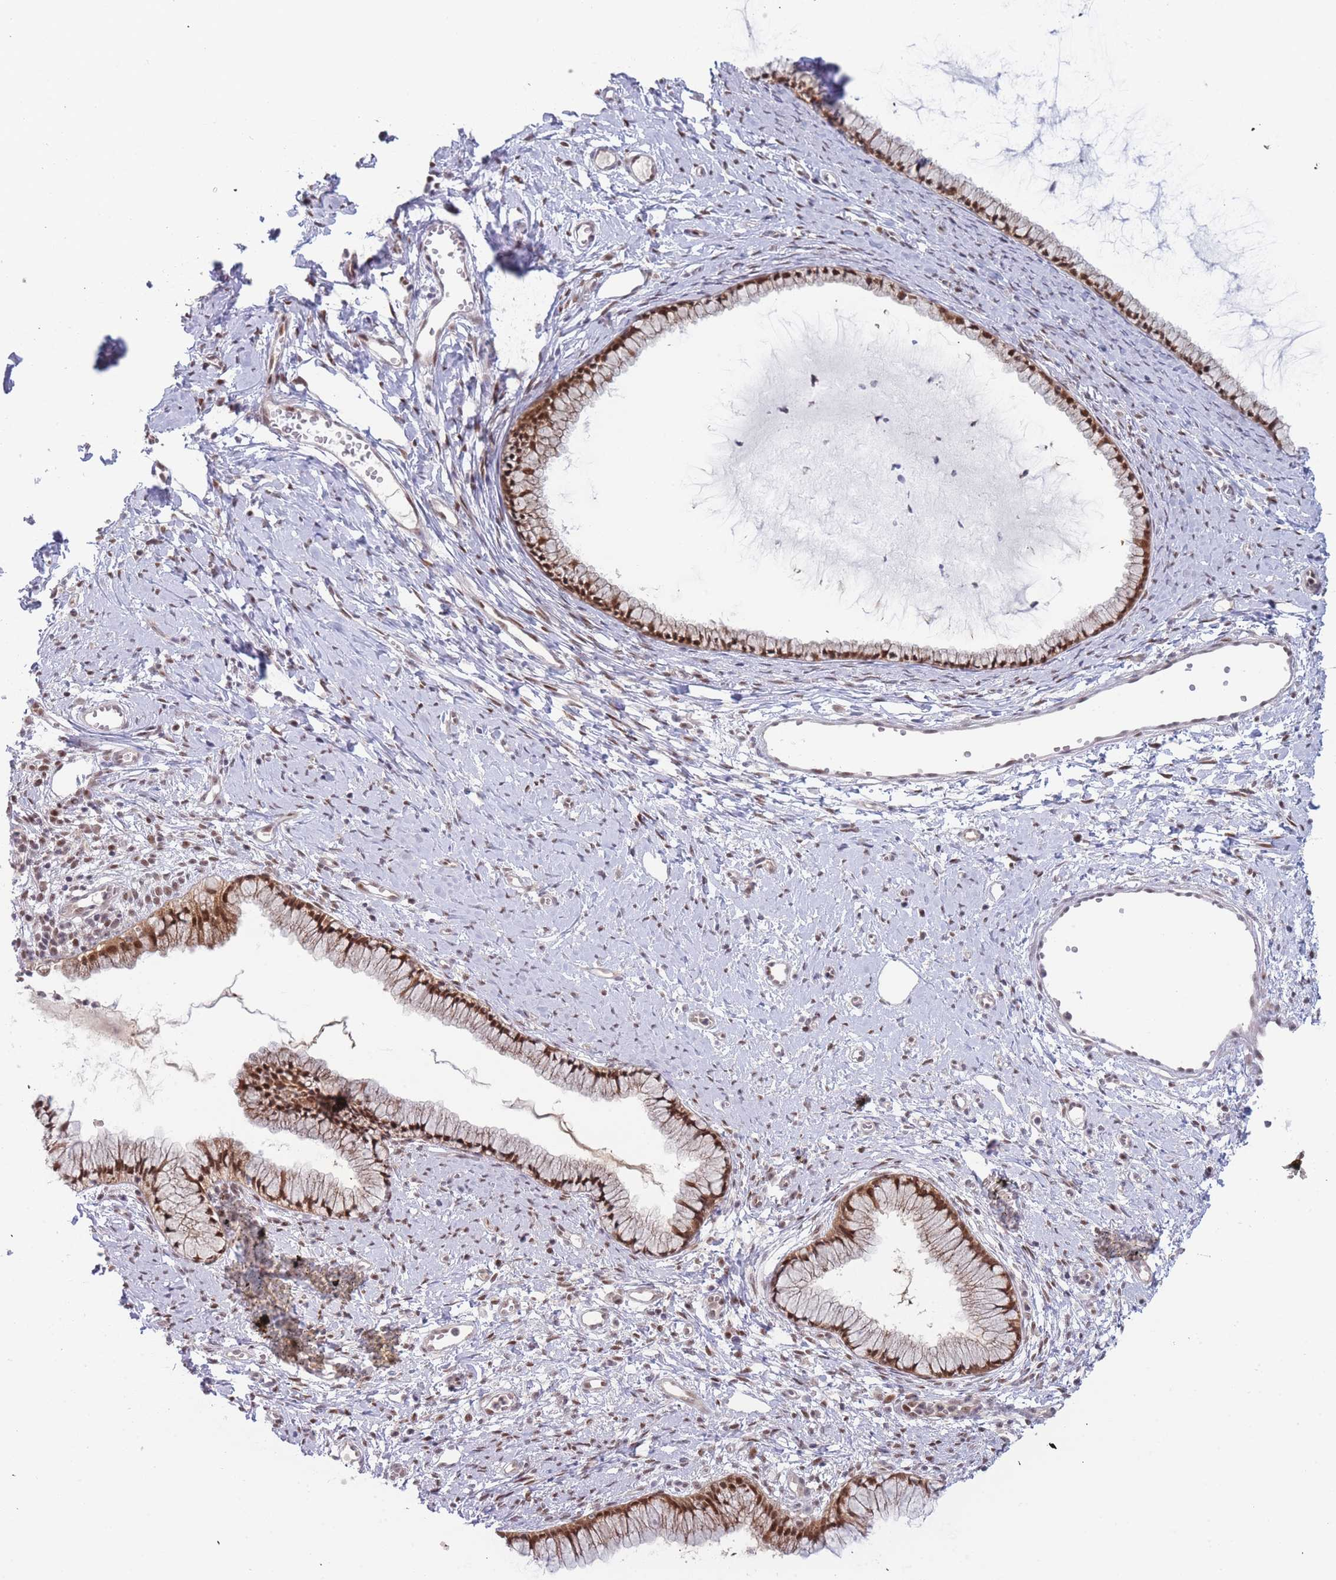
{"staining": {"intensity": "strong", "quantity": ">75%", "location": "cytoplasmic/membranous,nuclear"}, "tissue": "cervix", "cell_type": "Glandular cells", "image_type": "normal", "snomed": [{"axis": "morphology", "description": "Normal tissue, NOS"}, {"axis": "topography", "description": "Cervix"}], "caption": "Immunohistochemistry (IHC) of benign cervix exhibits high levels of strong cytoplasmic/membranous,nuclear expression in approximately >75% of glandular cells.", "gene": "DEAF1", "patient": {"sex": "female", "age": 40}}